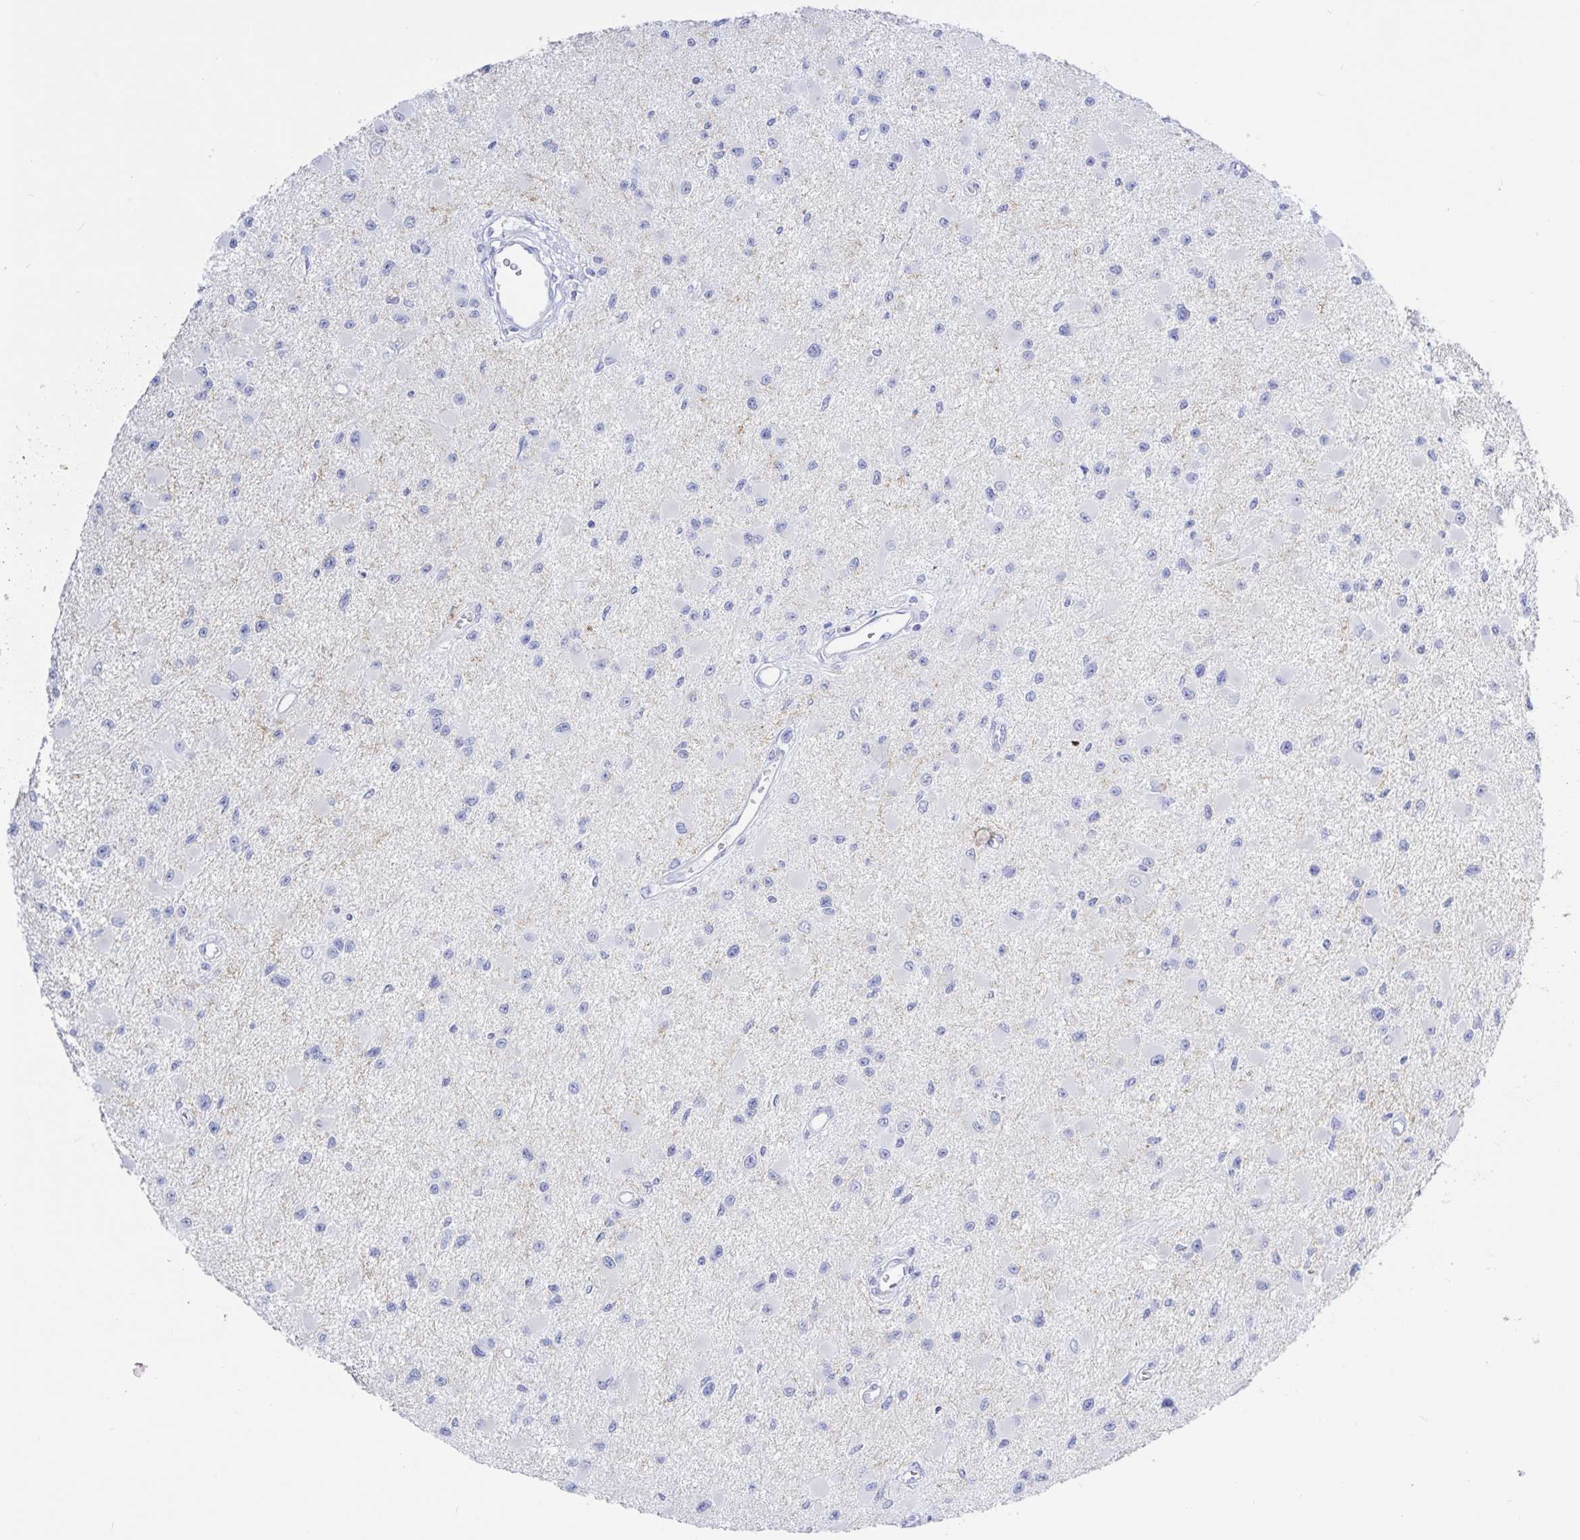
{"staining": {"intensity": "negative", "quantity": "none", "location": "none"}, "tissue": "glioma", "cell_type": "Tumor cells", "image_type": "cancer", "snomed": [{"axis": "morphology", "description": "Glioma, malignant, High grade"}, {"axis": "topography", "description": "Brain"}], "caption": "Immunohistochemistry (IHC) of high-grade glioma (malignant) exhibits no expression in tumor cells.", "gene": "KCNH6", "patient": {"sex": "male", "age": 54}}